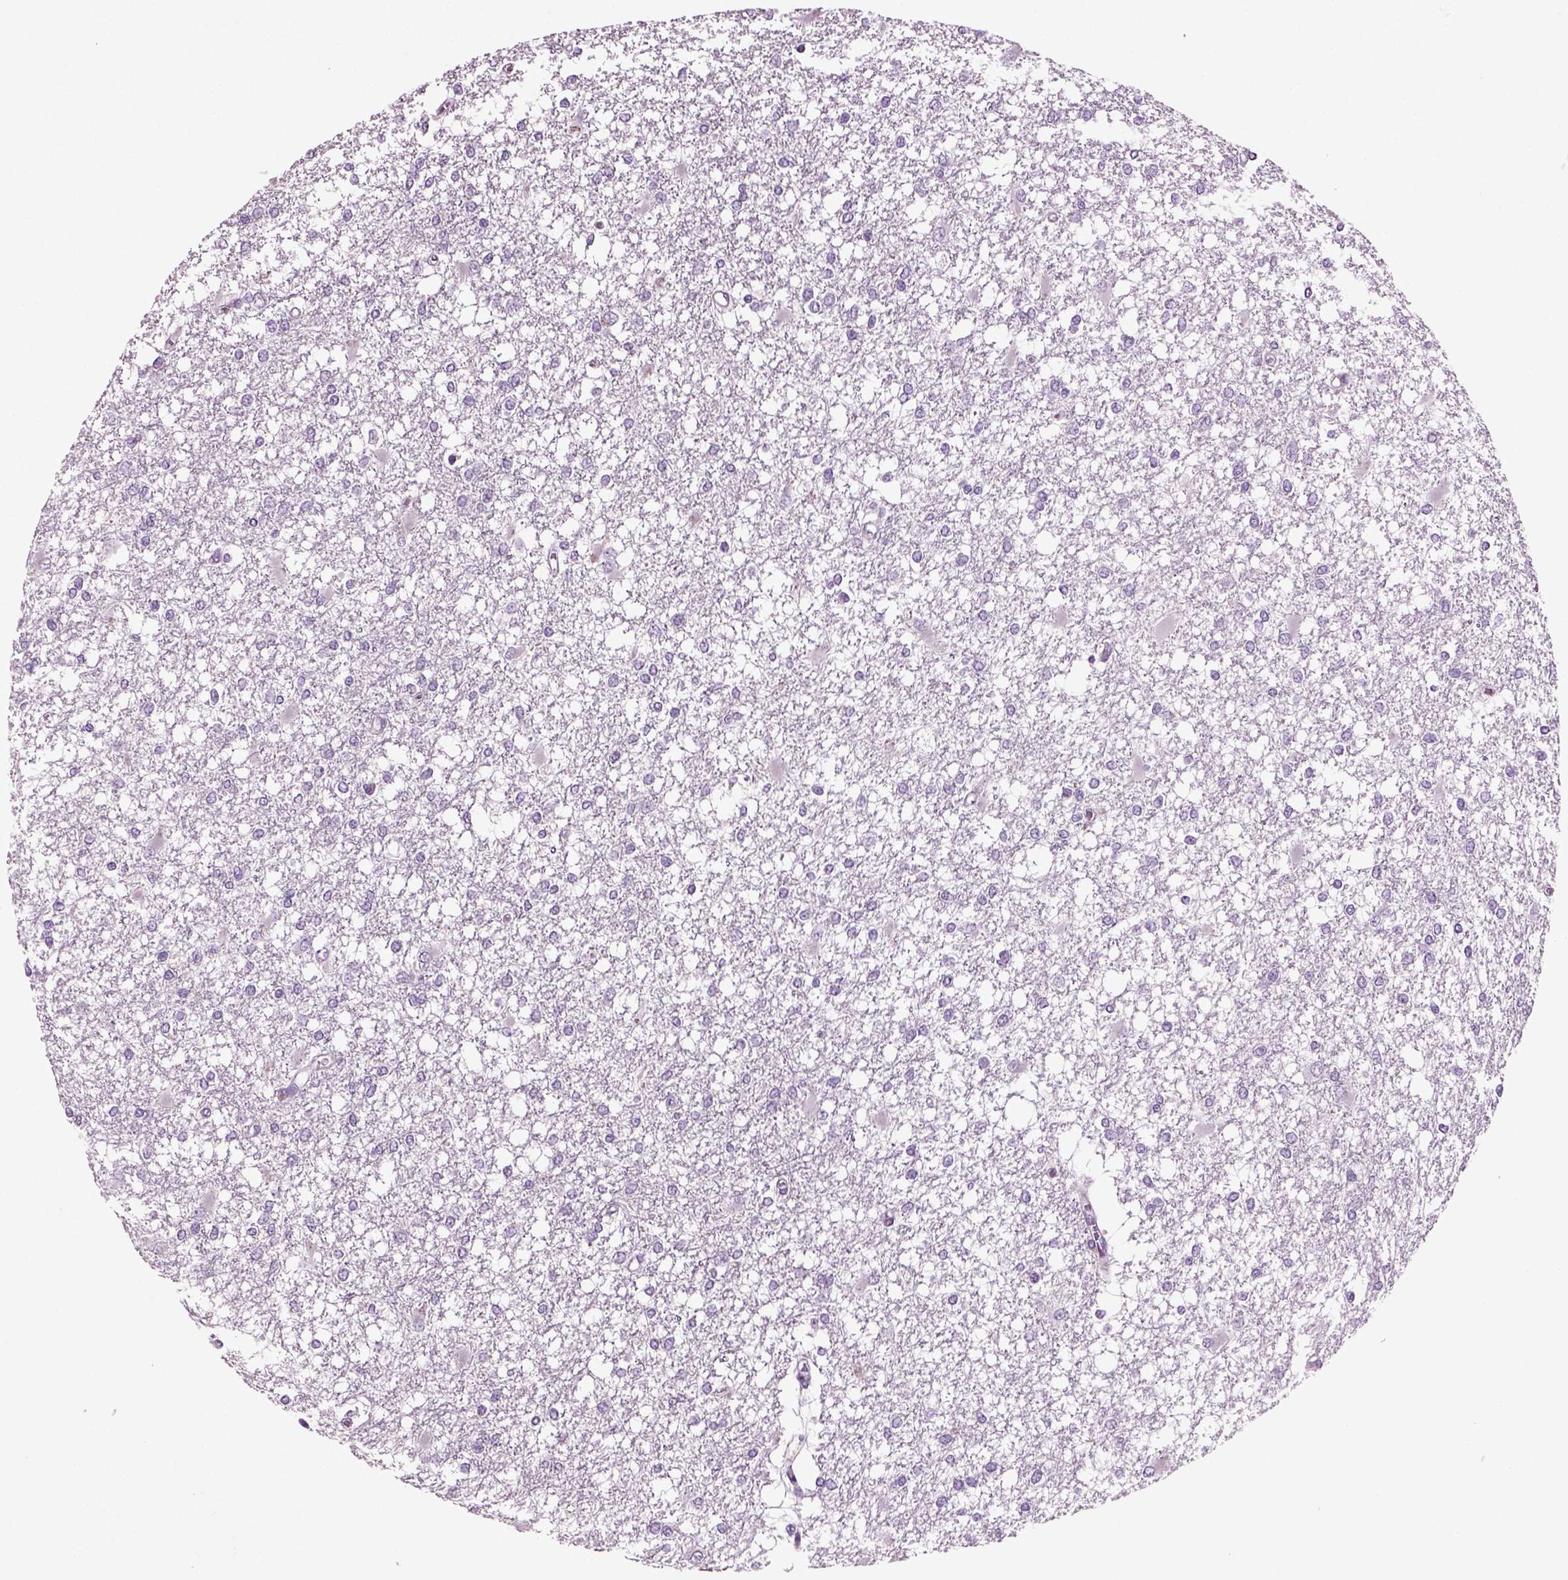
{"staining": {"intensity": "negative", "quantity": "none", "location": "none"}, "tissue": "glioma", "cell_type": "Tumor cells", "image_type": "cancer", "snomed": [{"axis": "morphology", "description": "Glioma, malignant, High grade"}, {"axis": "topography", "description": "Cerebral cortex"}], "caption": "This is an immunohistochemistry (IHC) photomicrograph of human malignant glioma (high-grade). There is no staining in tumor cells.", "gene": "COL9A2", "patient": {"sex": "male", "age": 79}}